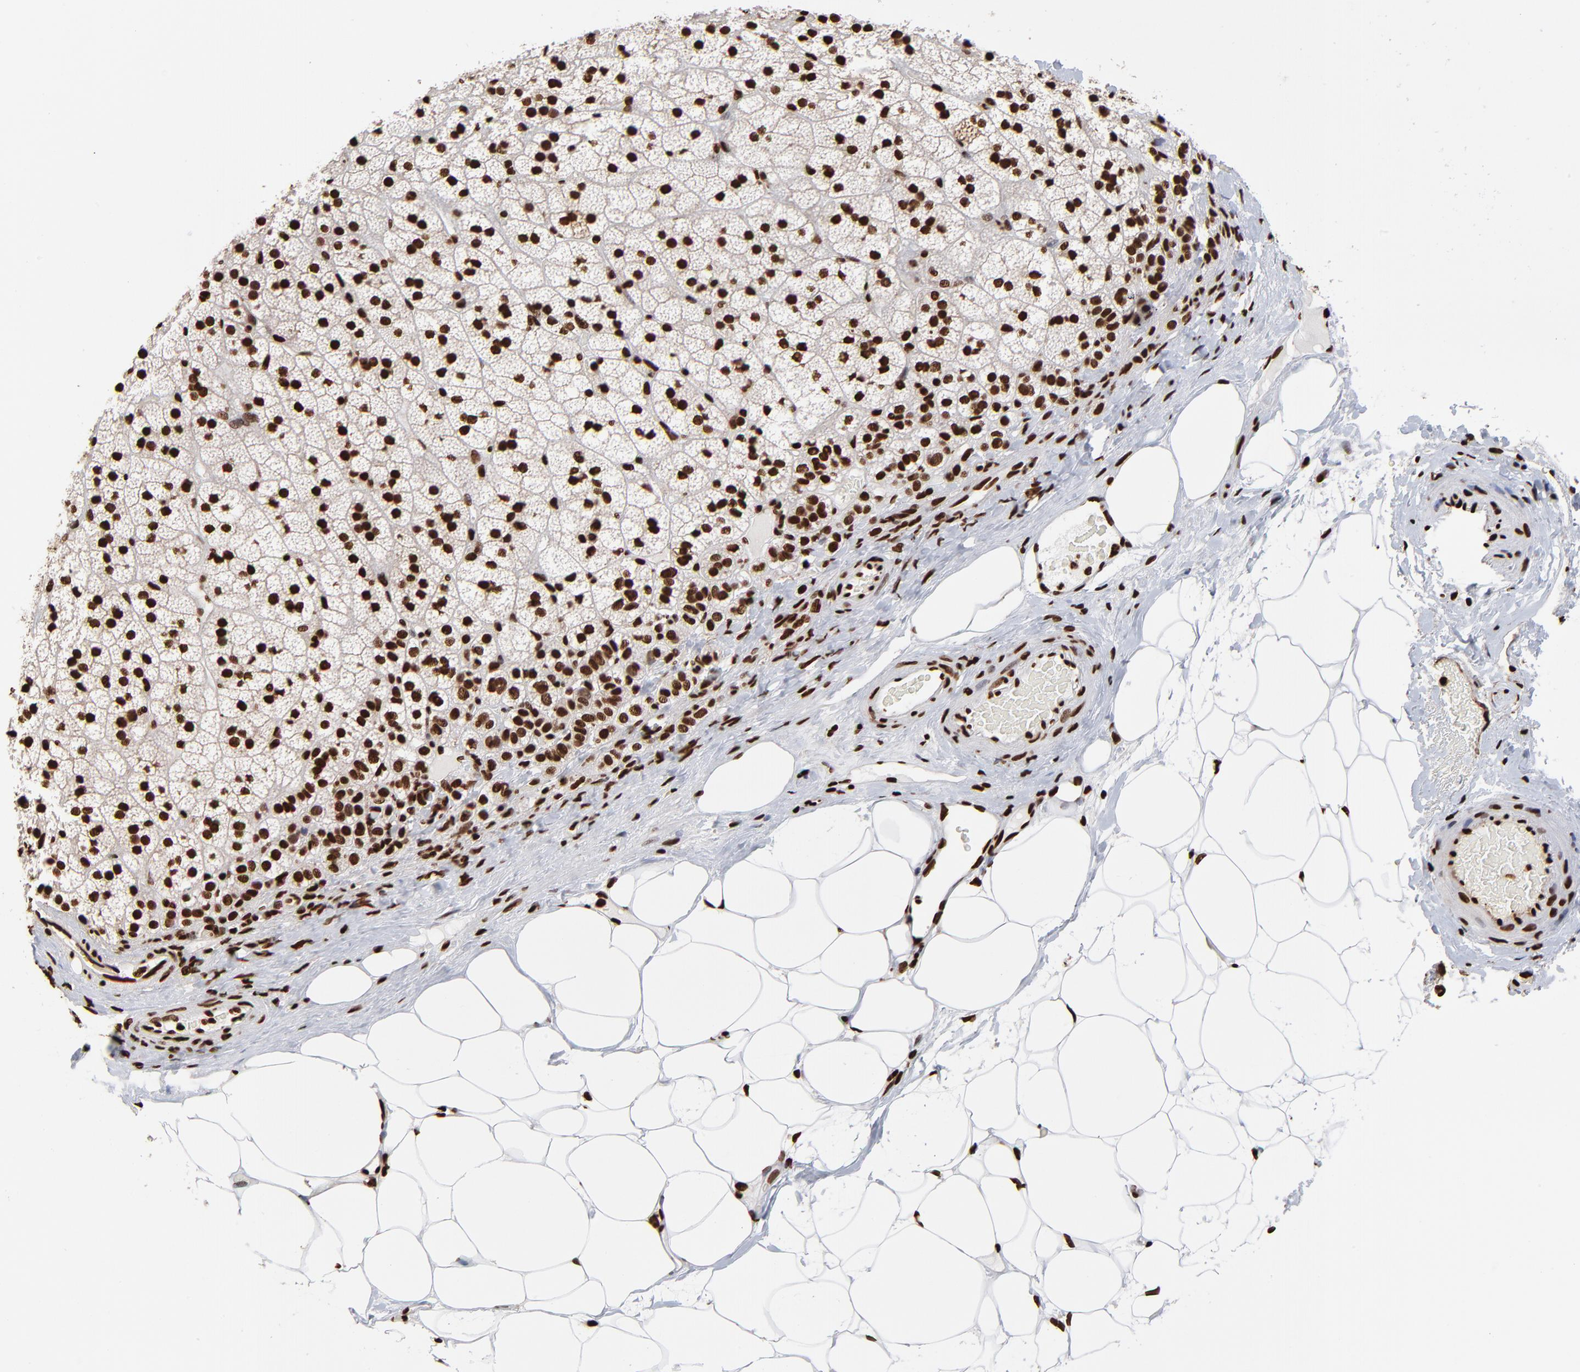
{"staining": {"intensity": "strong", "quantity": ">75%", "location": "cytoplasmic/membranous,nuclear"}, "tissue": "adrenal gland", "cell_type": "Glandular cells", "image_type": "normal", "snomed": [{"axis": "morphology", "description": "Normal tissue, NOS"}, {"axis": "topography", "description": "Adrenal gland"}], "caption": "A high-resolution histopathology image shows immunohistochemistry (IHC) staining of unremarkable adrenal gland, which demonstrates strong cytoplasmic/membranous,nuclear staining in approximately >75% of glandular cells. The staining was performed using DAB, with brown indicating positive protein expression. Nuclei are stained blue with hematoxylin.", "gene": "ZNF544", "patient": {"sex": "male", "age": 35}}